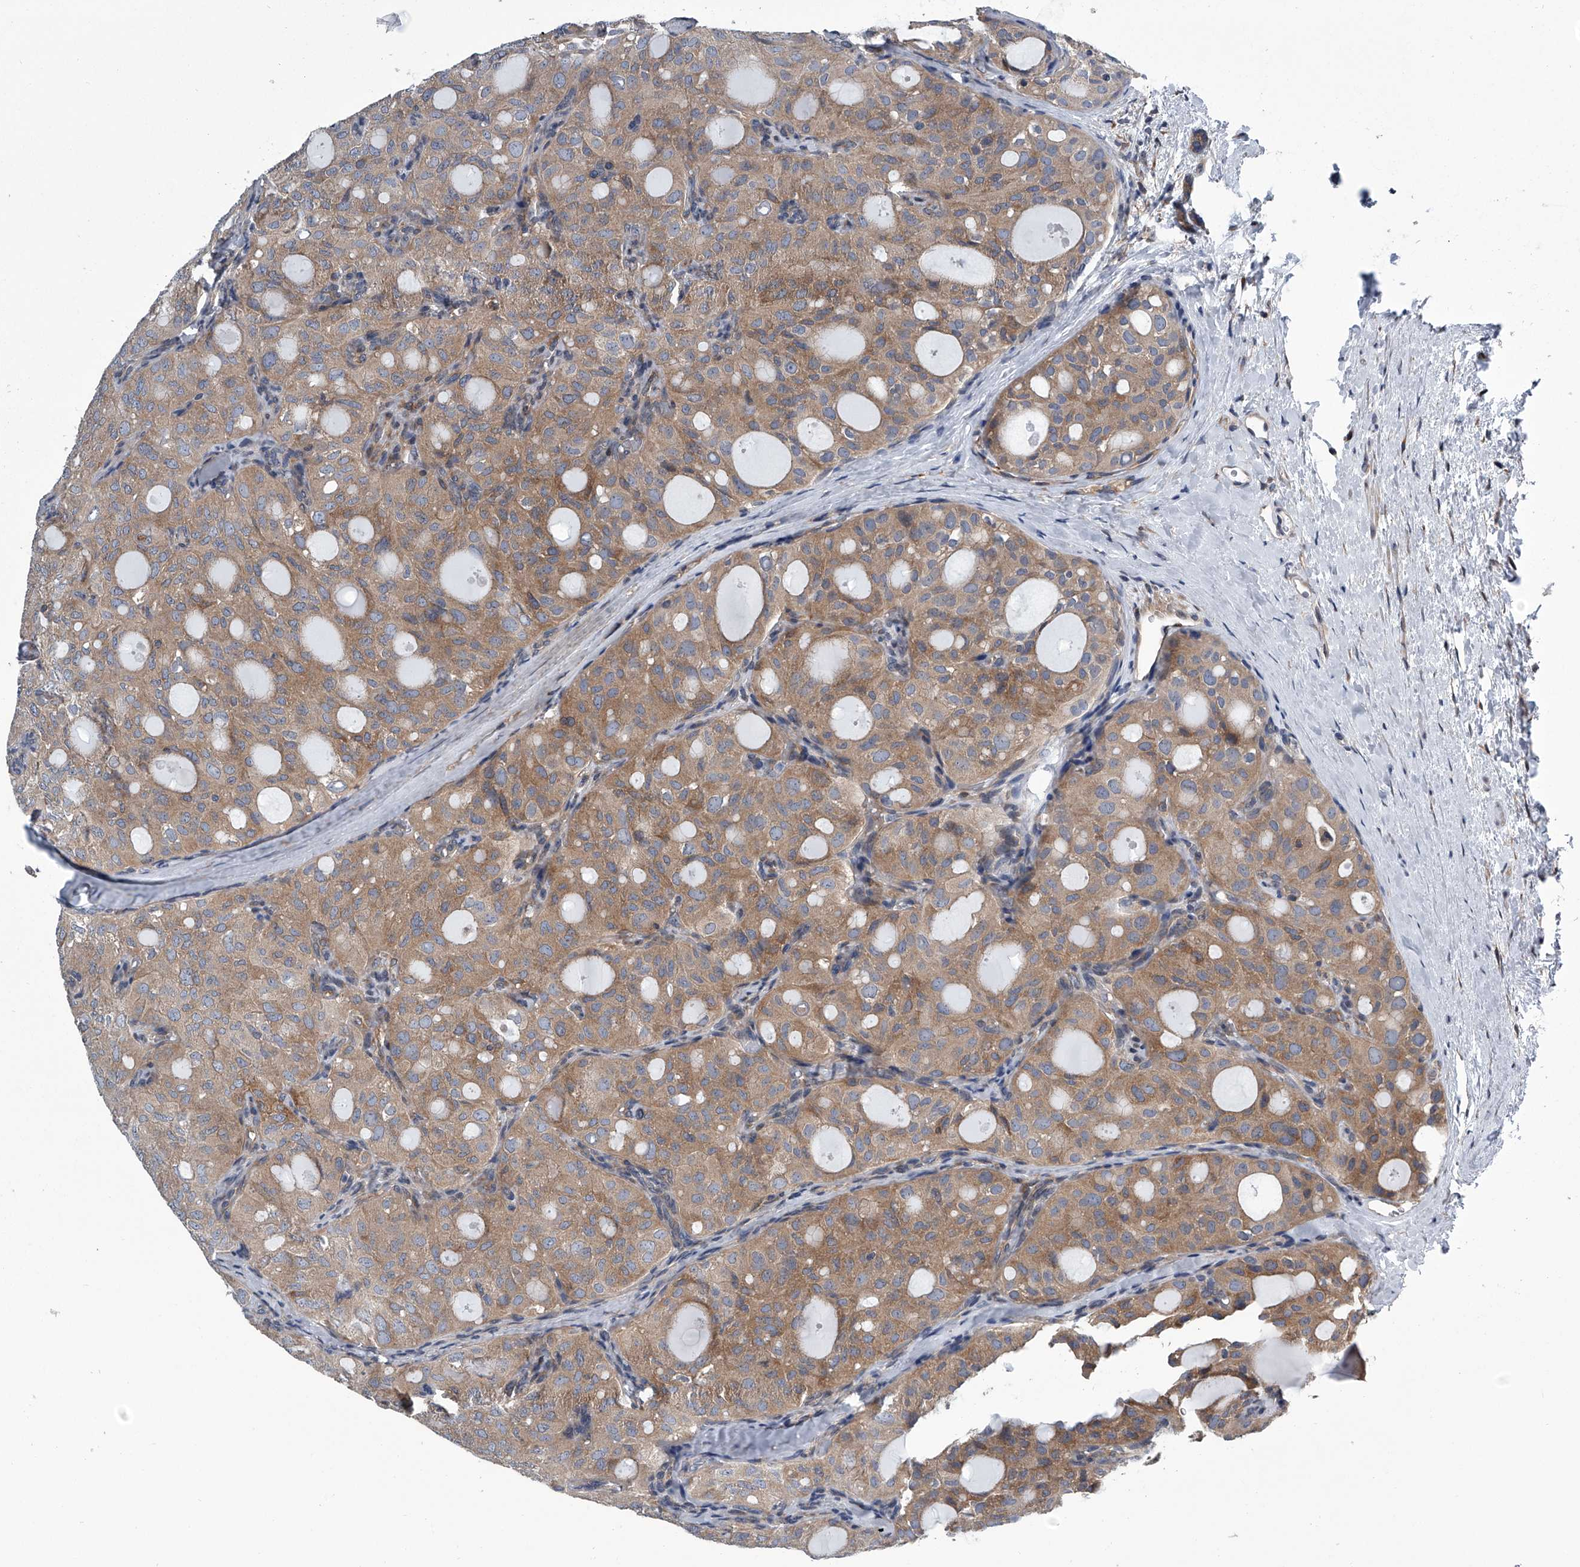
{"staining": {"intensity": "moderate", "quantity": ">75%", "location": "cytoplasmic/membranous"}, "tissue": "thyroid cancer", "cell_type": "Tumor cells", "image_type": "cancer", "snomed": [{"axis": "morphology", "description": "Follicular adenoma carcinoma, NOS"}, {"axis": "topography", "description": "Thyroid gland"}], "caption": "Immunohistochemical staining of human thyroid cancer reveals medium levels of moderate cytoplasmic/membranous staining in approximately >75% of tumor cells.", "gene": "PPP2R5D", "patient": {"sex": "male", "age": 75}}